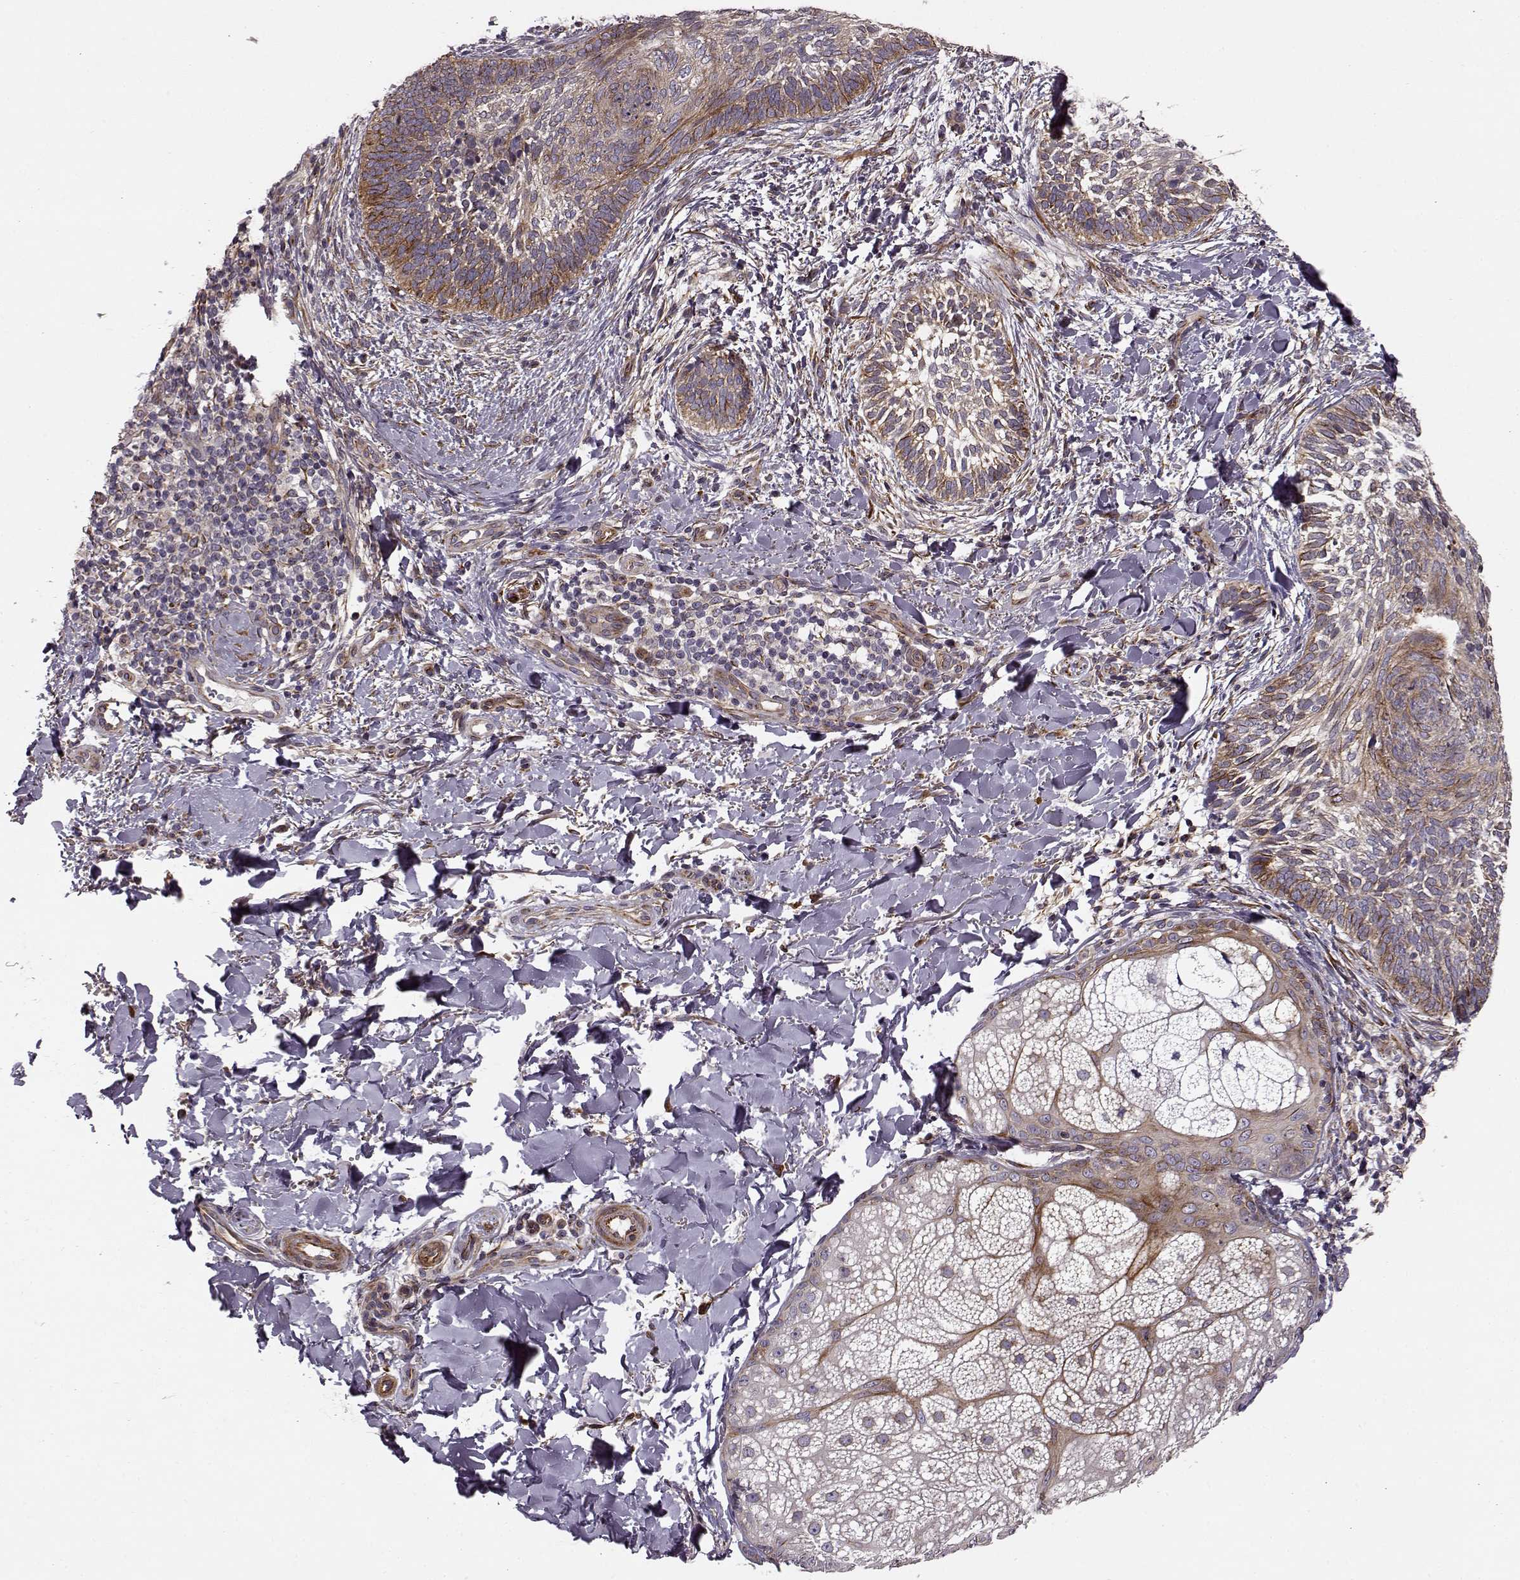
{"staining": {"intensity": "weak", "quantity": "25%-75%", "location": "cytoplasmic/membranous"}, "tissue": "skin cancer", "cell_type": "Tumor cells", "image_type": "cancer", "snomed": [{"axis": "morphology", "description": "Normal tissue, NOS"}, {"axis": "morphology", "description": "Basal cell carcinoma"}, {"axis": "topography", "description": "Skin"}], "caption": "Weak cytoplasmic/membranous protein expression is appreciated in about 25%-75% of tumor cells in skin basal cell carcinoma.", "gene": "MTR", "patient": {"sex": "male", "age": 46}}